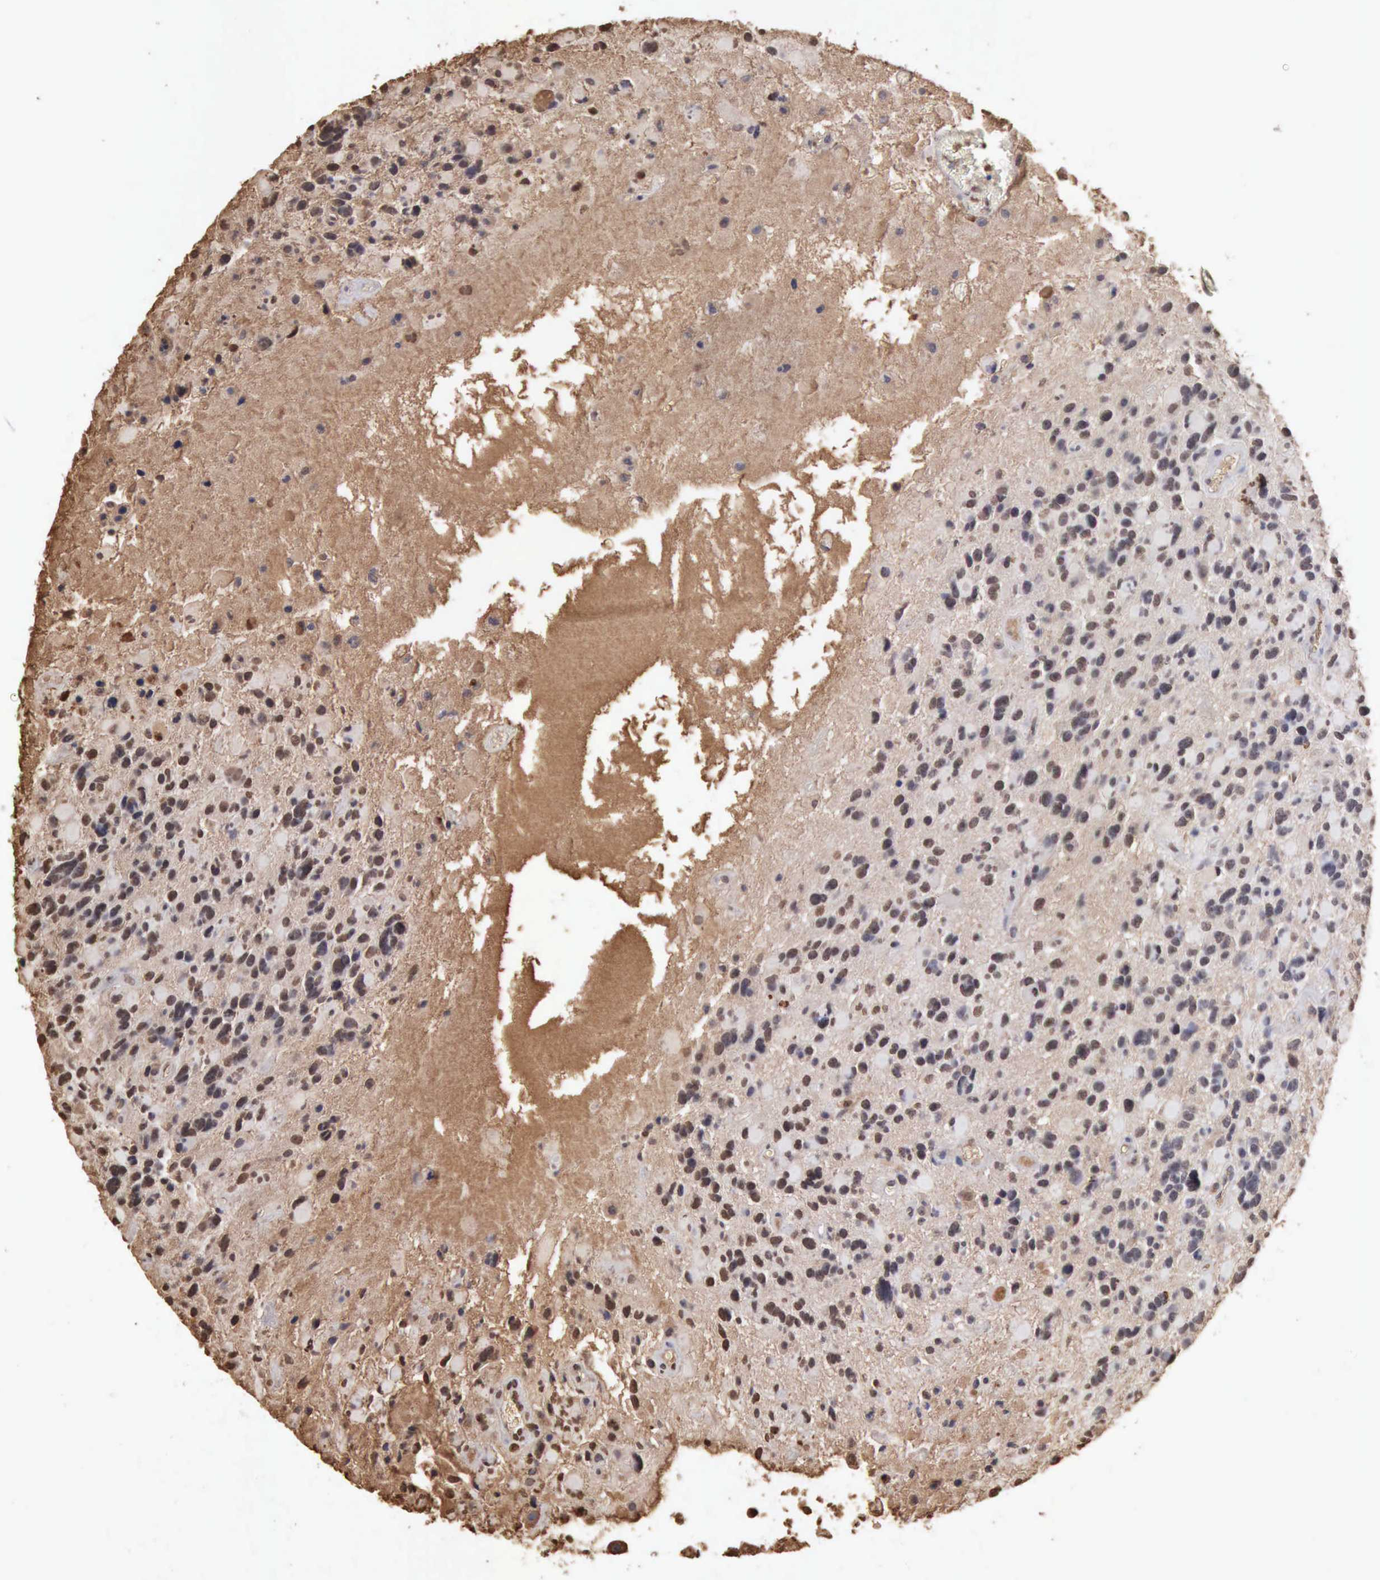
{"staining": {"intensity": "weak", "quantity": "25%-75%", "location": "nuclear"}, "tissue": "glioma", "cell_type": "Tumor cells", "image_type": "cancer", "snomed": [{"axis": "morphology", "description": "Glioma, malignant, High grade"}, {"axis": "topography", "description": "Brain"}], "caption": "IHC micrograph of glioma stained for a protein (brown), which shows low levels of weak nuclear staining in approximately 25%-75% of tumor cells.", "gene": "SERPINA1", "patient": {"sex": "female", "age": 37}}